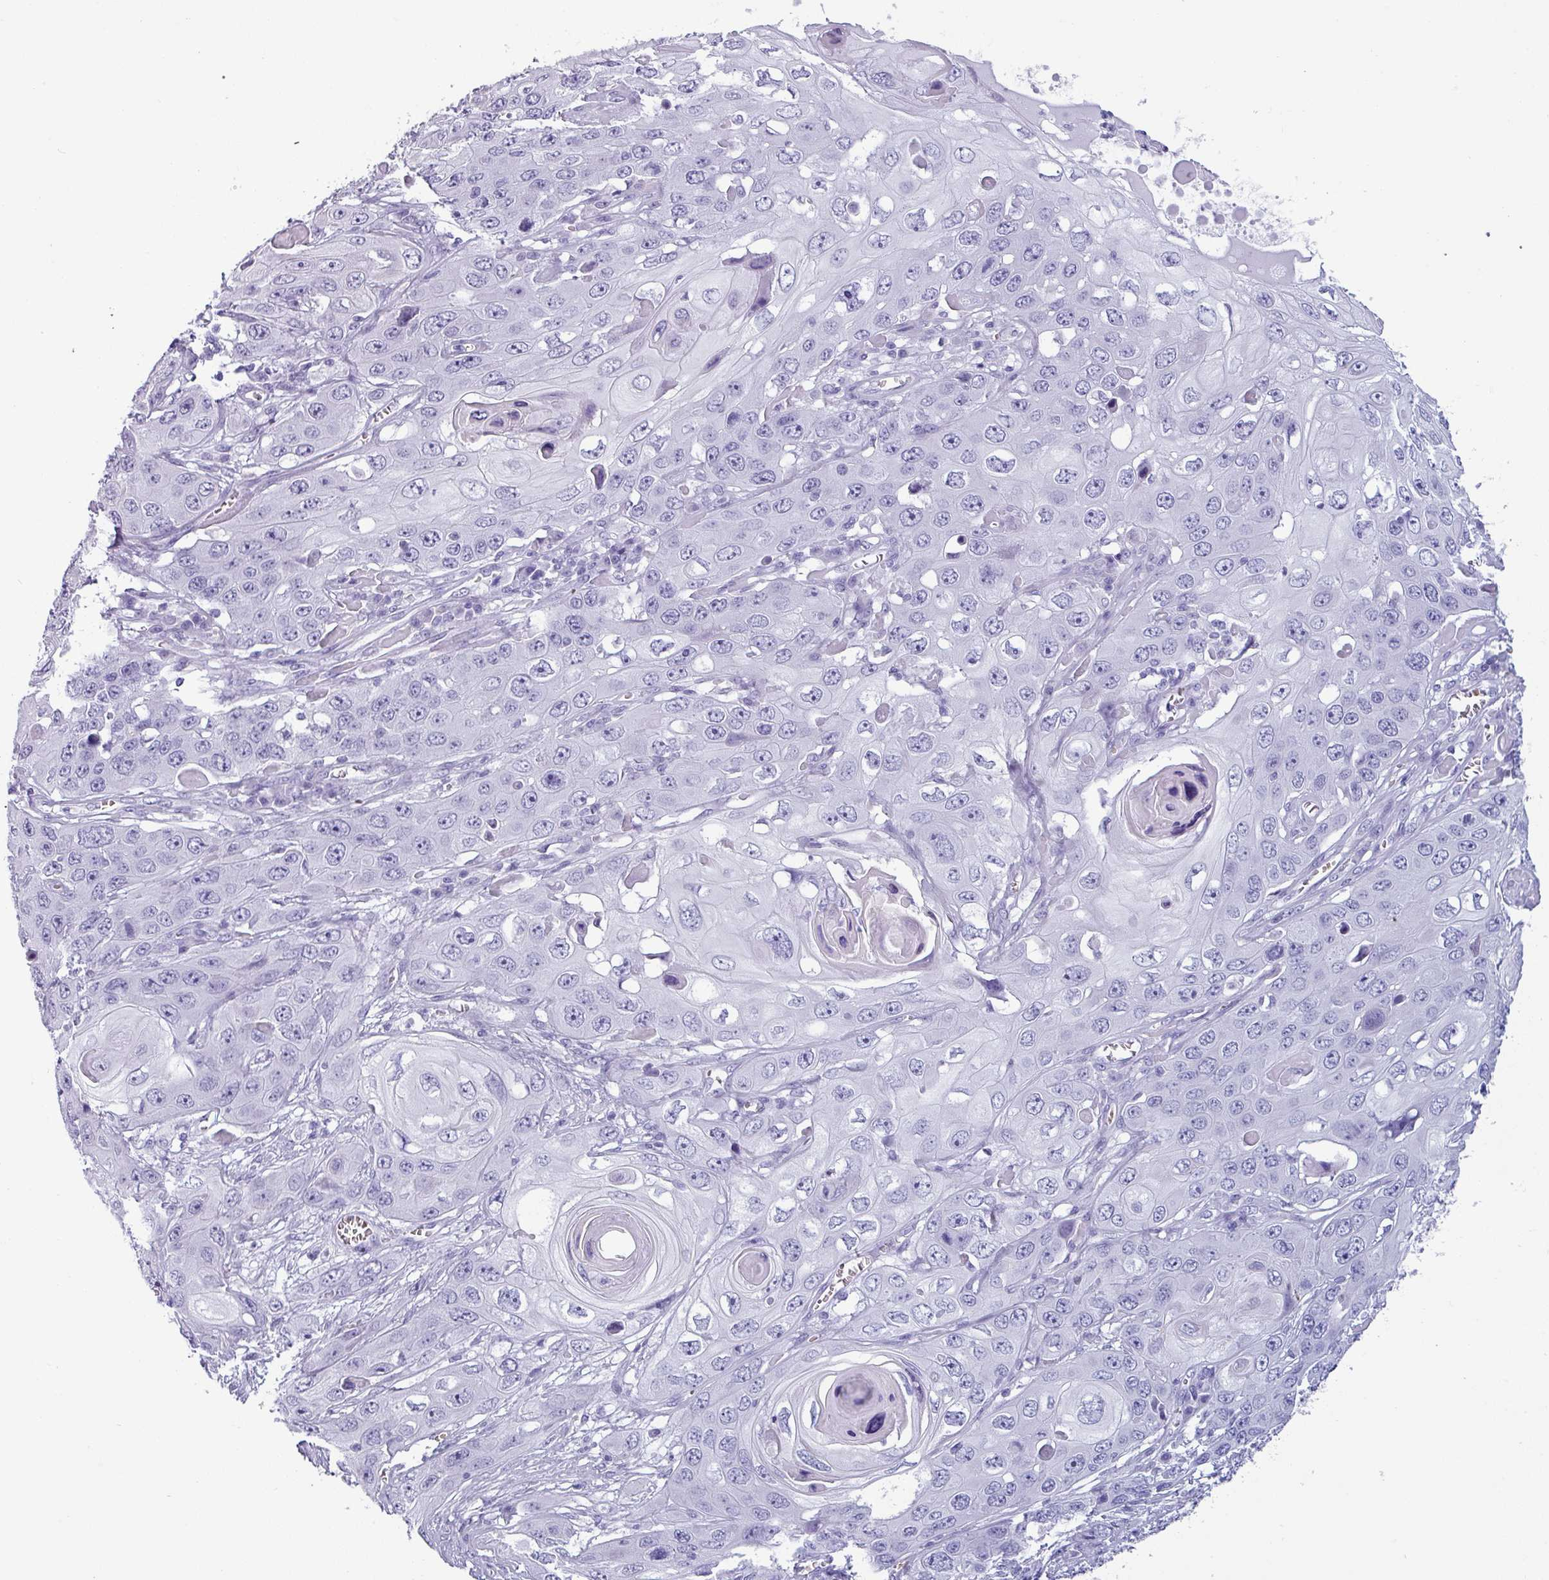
{"staining": {"intensity": "negative", "quantity": "none", "location": "none"}, "tissue": "skin cancer", "cell_type": "Tumor cells", "image_type": "cancer", "snomed": [{"axis": "morphology", "description": "Squamous cell carcinoma, NOS"}, {"axis": "topography", "description": "Skin"}], "caption": "This photomicrograph is of skin cancer (squamous cell carcinoma) stained with IHC to label a protein in brown with the nuclei are counter-stained blue. There is no expression in tumor cells.", "gene": "CRYBB2", "patient": {"sex": "male", "age": 55}}